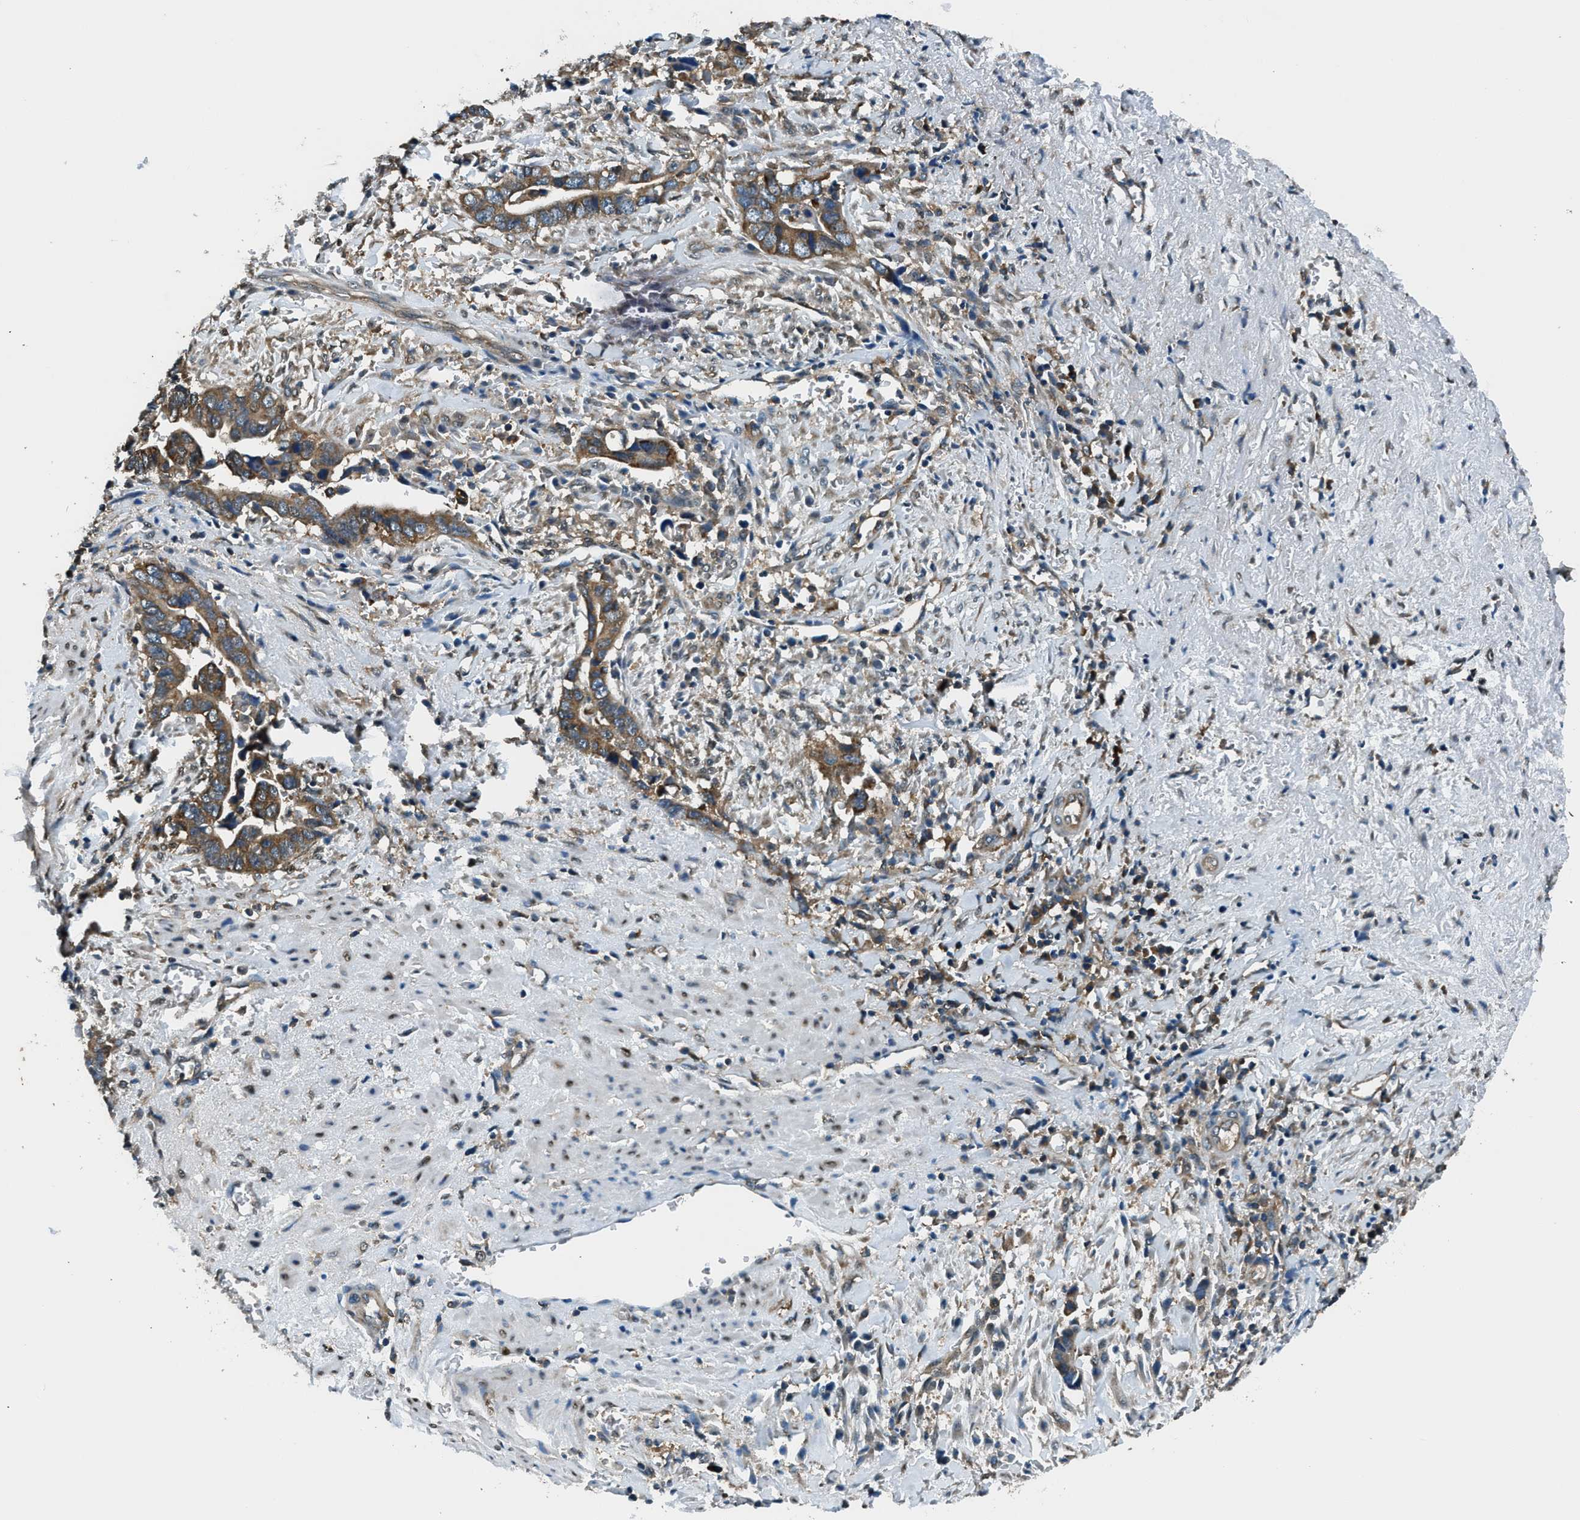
{"staining": {"intensity": "moderate", "quantity": ">75%", "location": "cytoplasmic/membranous"}, "tissue": "liver cancer", "cell_type": "Tumor cells", "image_type": "cancer", "snomed": [{"axis": "morphology", "description": "Cholangiocarcinoma"}, {"axis": "topography", "description": "Liver"}], "caption": "This is a histology image of immunohistochemistry staining of liver cancer, which shows moderate positivity in the cytoplasmic/membranous of tumor cells.", "gene": "ARFGAP2", "patient": {"sex": "female", "age": 79}}